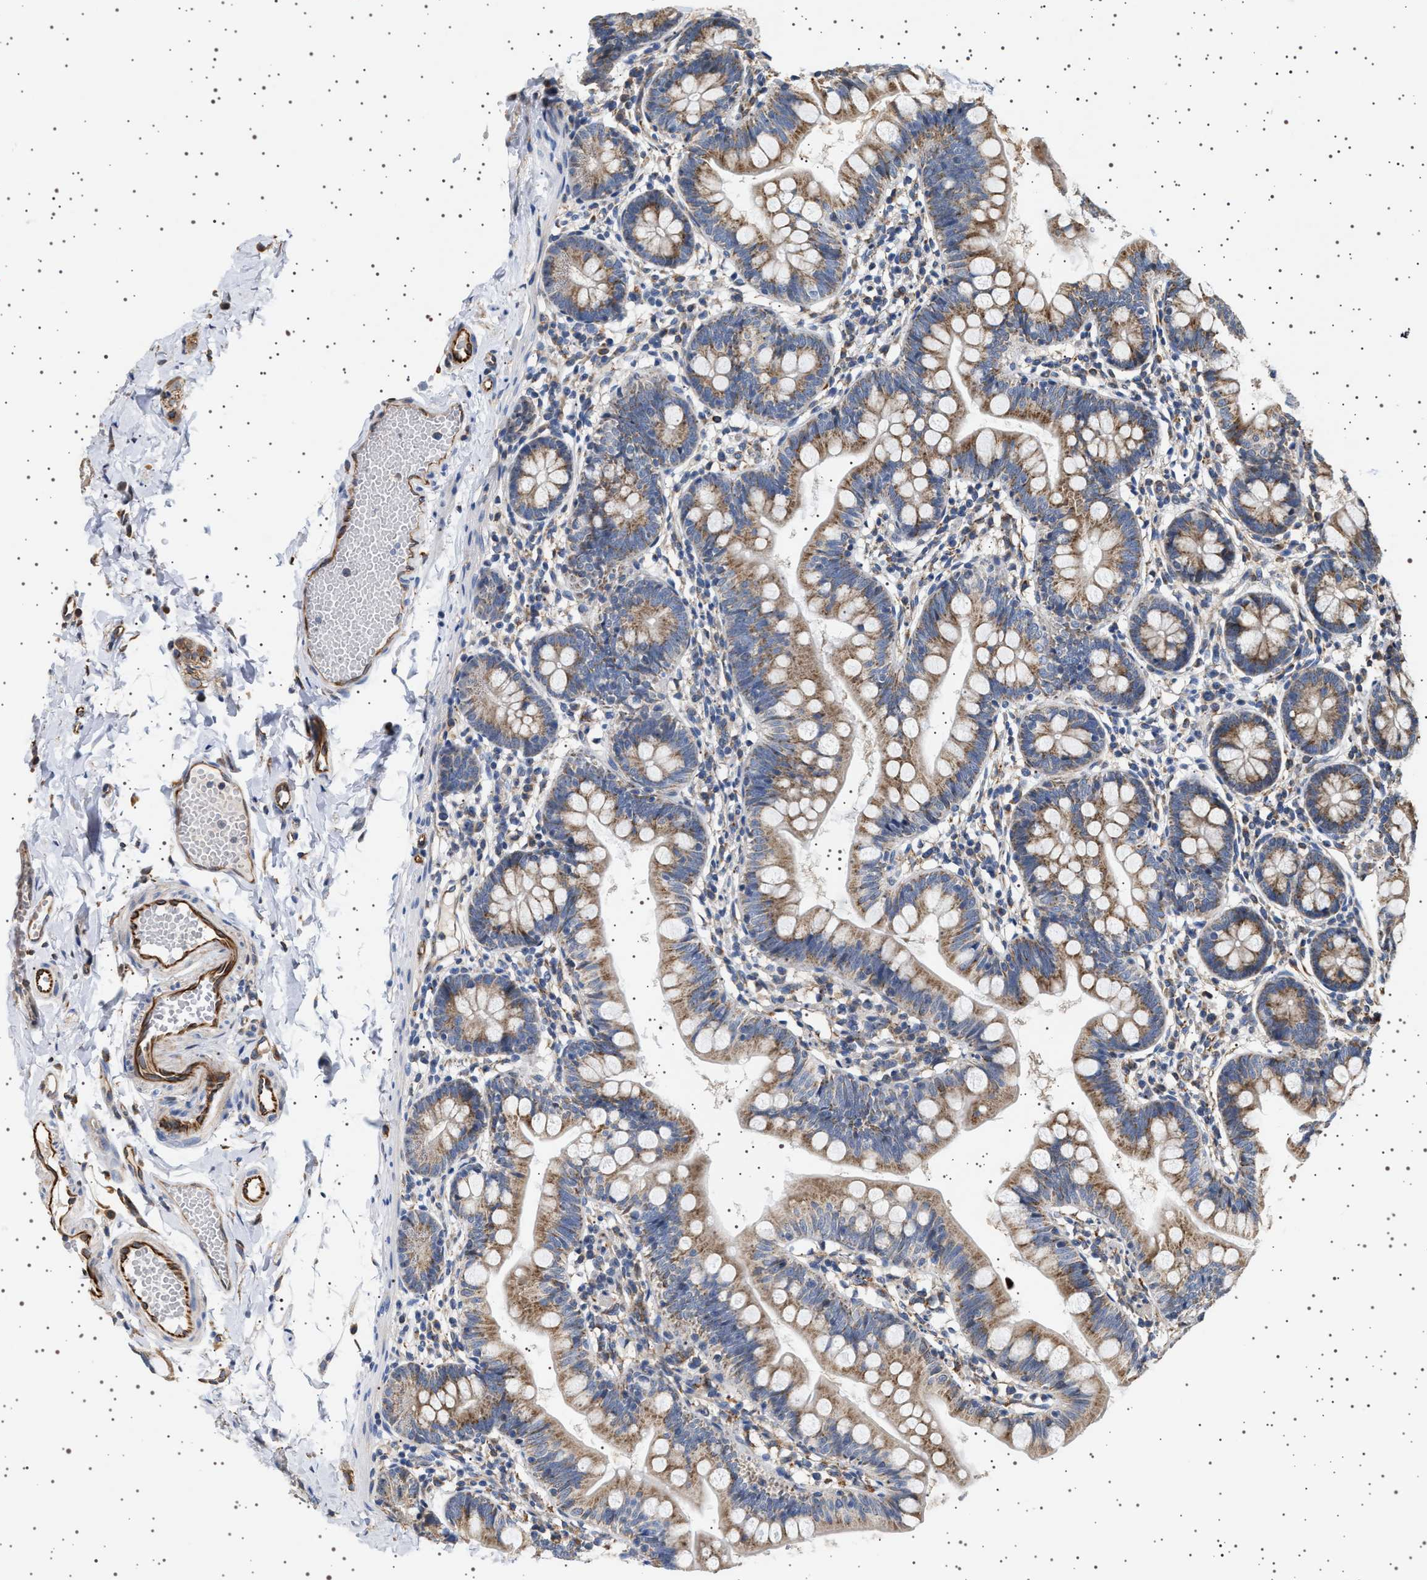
{"staining": {"intensity": "moderate", "quantity": ">75%", "location": "cytoplasmic/membranous"}, "tissue": "small intestine", "cell_type": "Glandular cells", "image_type": "normal", "snomed": [{"axis": "morphology", "description": "Normal tissue, NOS"}, {"axis": "topography", "description": "Small intestine"}], "caption": "Protein expression analysis of unremarkable human small intestine reveals moderate cytoplasmic/membranous positivity in about >75% of glandular cells. The staining is performed using DAB (3,3'-diaminobenzidine) brown chromogen to label protein expression. The nuclei are counter-stained blue using hematoxylin.", "gene": "TRUB2", "patient": {"sex": "male", "age": 7}}